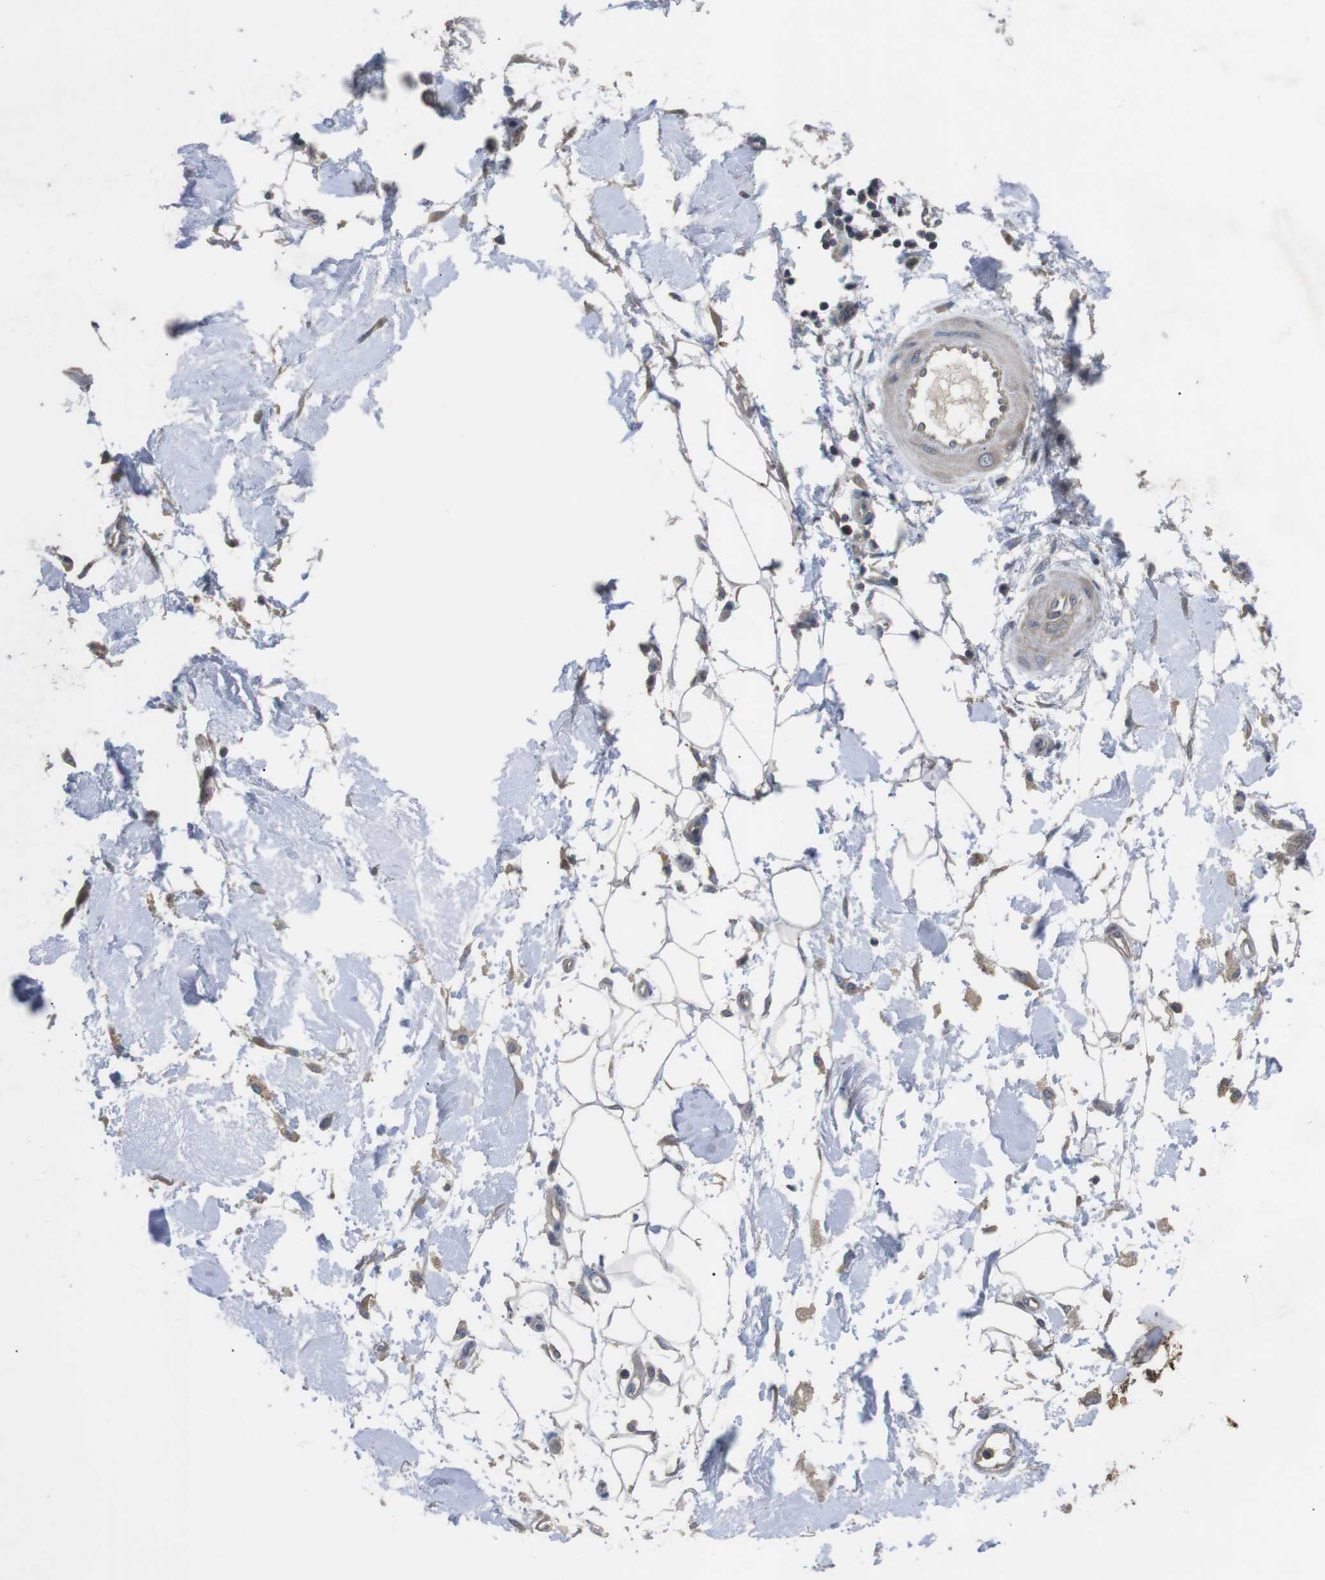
{"staining": {"intensity": "negative", "quantity": "none", "location": "none"}, "tissue": "adipose tissue", "cell_type": "Adipocytes", "image_type": "normal", "snomed": [{"axis": "morphology", "description": "Normal tissue, NOS"}, {"axis": "morphology", "description": "Squamous cell carcinoma, NOS"}, {"axis": "topography", "description": "Skin"}, {"axis": "topography", "description": "Peripheral nerve tissue"}], "caption": "This is a photomicrograph of IHC staining of benign adipose tissue, which shows no expression in adipocytes. (DAB (3,3'-diaminobenzidine) IHC with hematoxylin counter stain).", "gene": "ADGRL3", "patient": {"sex": "male", "age": 83}}